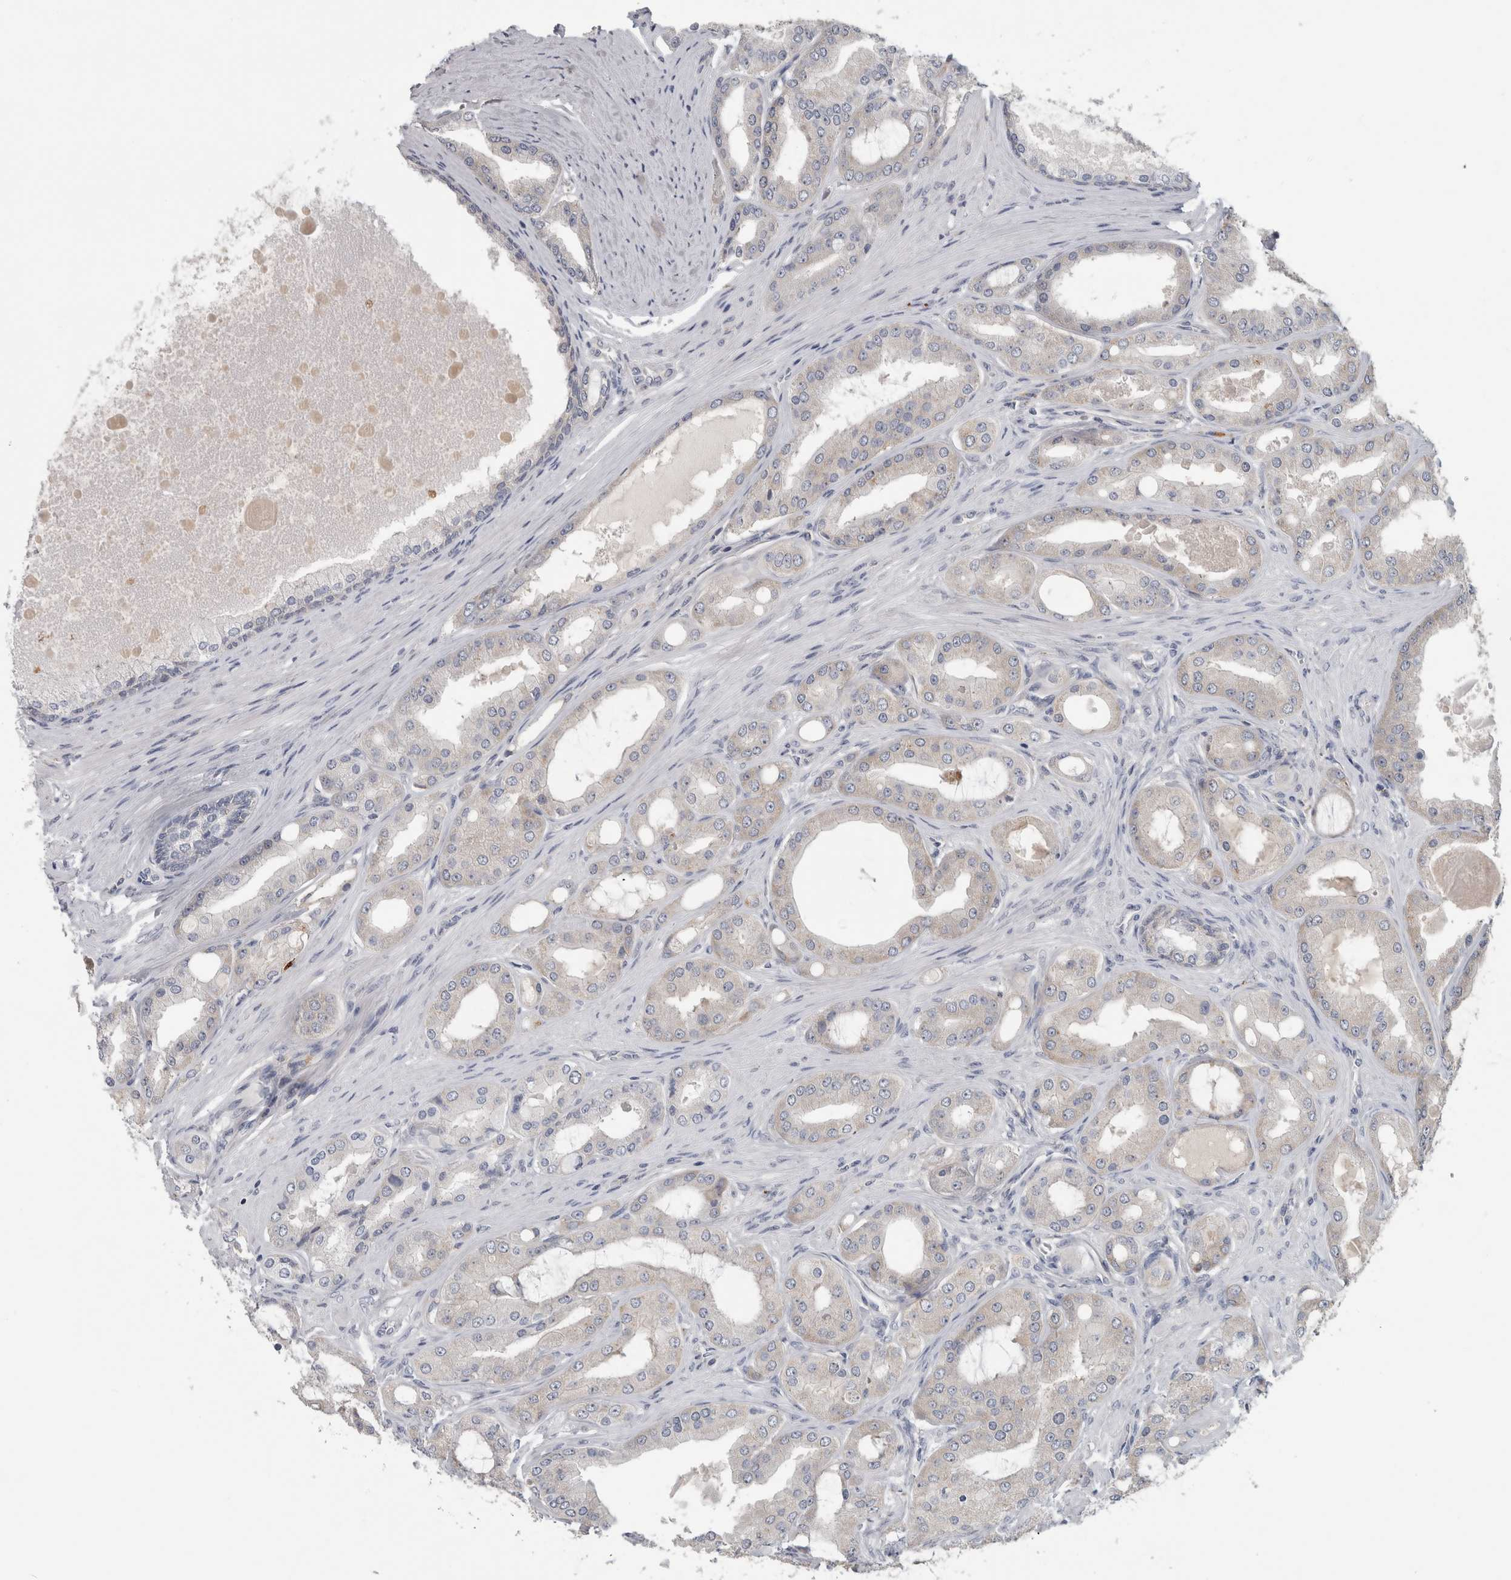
{"staining": {"intensity": "negative", "quantity": "none", "location": "none"}, "tissue": "prostate cancer", "cell_type": "Tumor cells", "image_type": "cancer", "snomed": [{"axis": "morphology", "description": "Adenocarcinoma, High grade"}, {"axis": "topography", "description": "Prostate"}], "caption": "Tumor cells are negative for protein expression in human prostate cancer.", "gene": "ATXN2", "patient": {"sex": "male", "age": 60}}